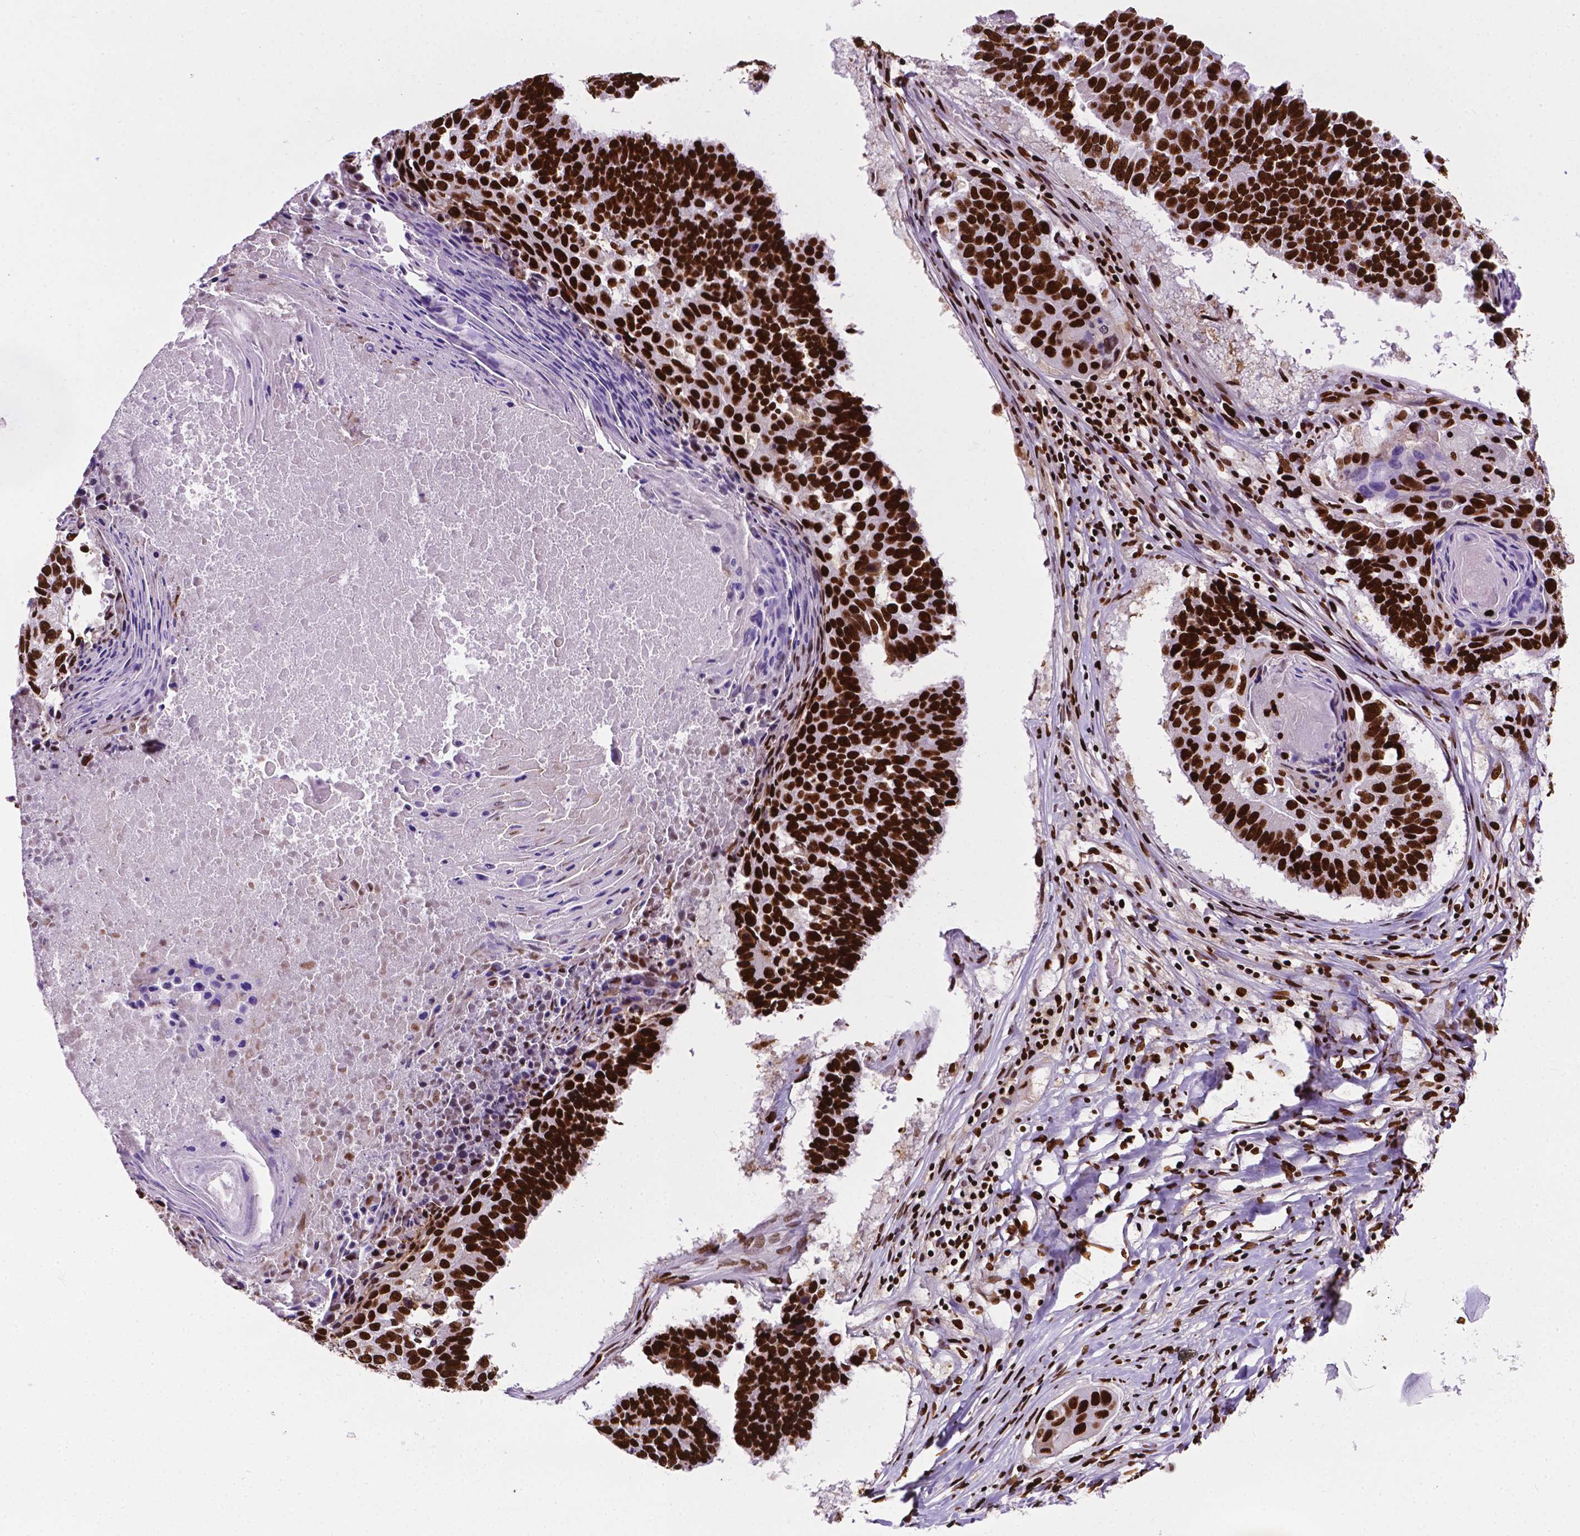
{"staining": {"intensity": "strong", "quantity": ">75%", "location": "nuclear"}, "tissue": "lung cancer", "cell_type": "Tumor cells", "image_type": "cancer", "snomed": [{"axis": "morphology", "description": "Squamous cell carcinoma, NOS"}, {"axis": "topography", "description": "Lung"}], "caption": "Immunohistochemical staining of human lung cancer (squamous cell carcinoma) reveals high levels of strong nuclear staining in approximately >75% of tumor cells.", "gene": "SMIM5", "patient": {"sex": "male", "age": 73}}